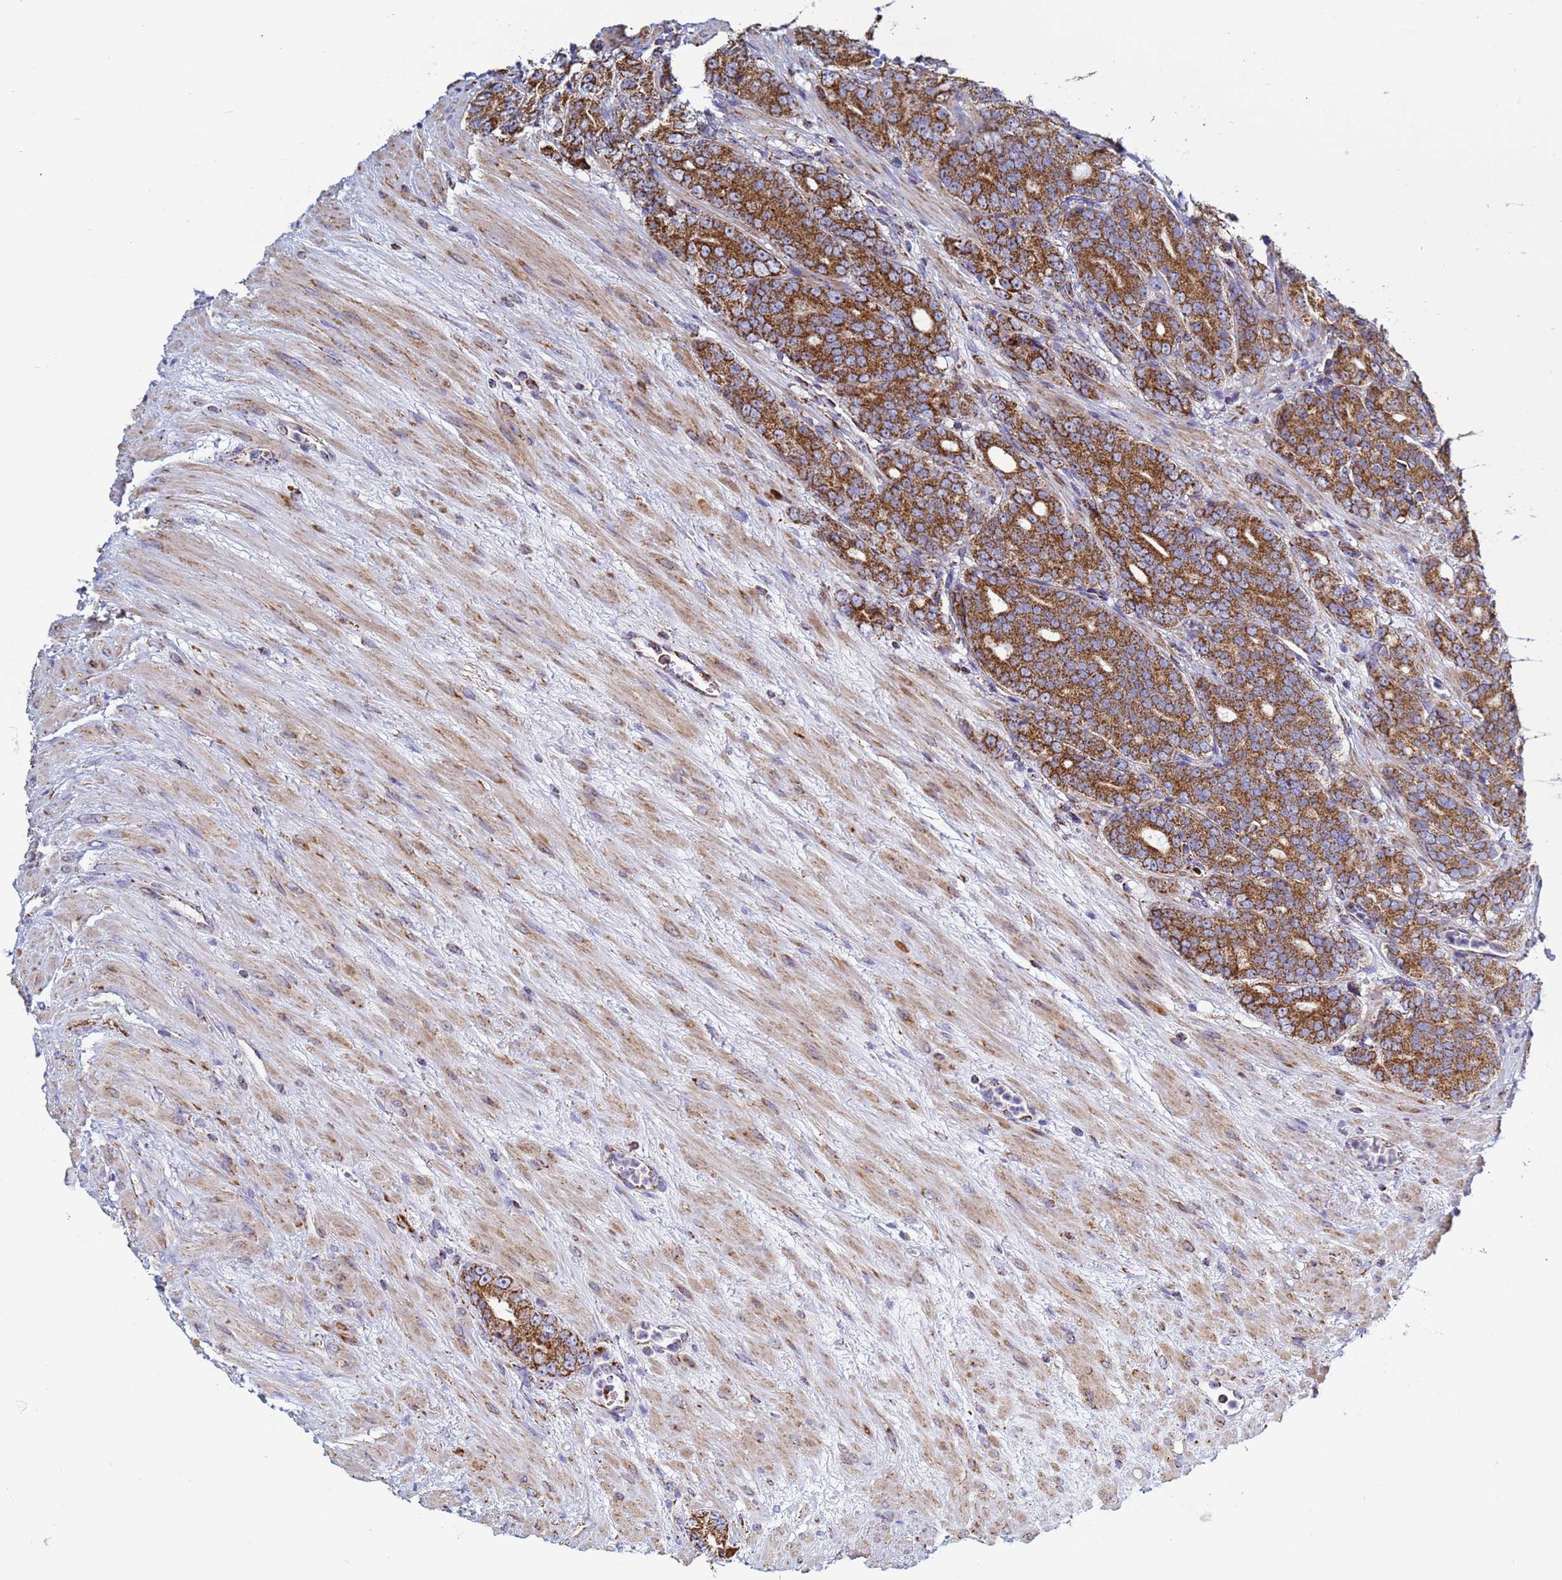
{"staining": {"intensity": "strong", "quantity": ">75%", "location": "cytoplasmic/membranous"}, "tissue": "prostate cancer", "cell_type": "Tumor cells", "image_type": "cancer", "snomed": [{"axis": "morphology", "description": "Adenocarcinoma, High grade"}, {"axis": "topography", "description": "Prostate"}], "caption": "A histopathology image showing strong cytoplasmic/membranous expression in approximately >75% of tumor cells in high-grade adenocarcinoma (prostate), as visualized by brown immunohistochemical staining.", "gene": "COQ4", "patient": {"sex": "male", "age": 64}}